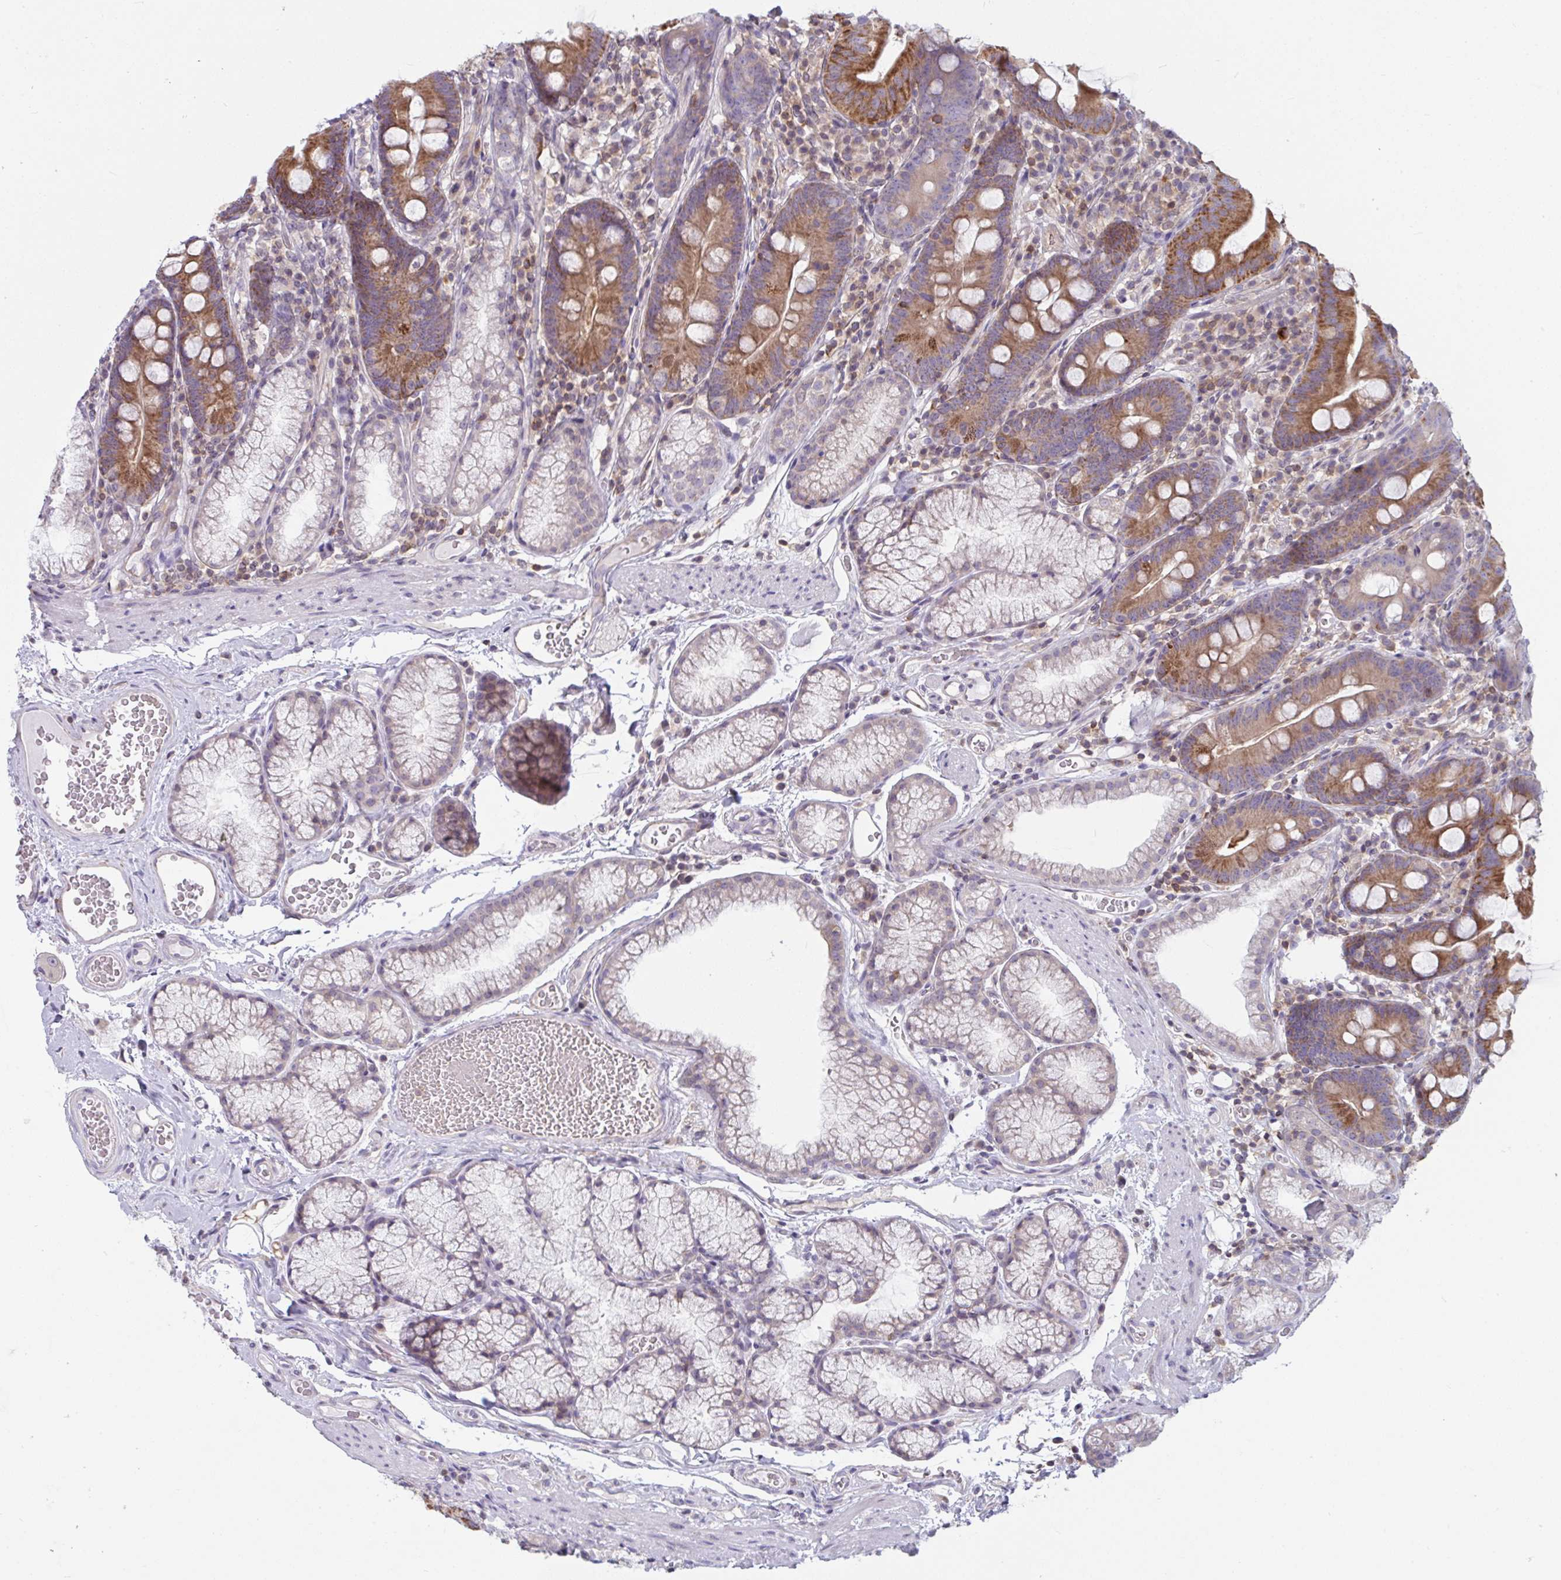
{"staining": {"intensity": "moderate", "quantity": "25%-75%", "location": "cytoplasmic/membranous"}, "tissue": "duodenum", "cell_type": "Glandular cells", "image_type": "normal", "snomed": [{"axis": "morphology", "description": "Normal tissue, NOS"}, {"axis": "topography", "description": "Duodenum"}], "caption": "A brown stain highlights moderate cytoplasmic/membranous expression of a protein in glandular cells of benign duodenum. The staining was performed using DAB (3,3'-diaminobenzidine) to visualize the protein expression in brown, while the nuclei were stained in blue with hematoxylin (Magnification: 20x).", "gene": "TANK", "patient": {"sex": "female", "age": 67}}